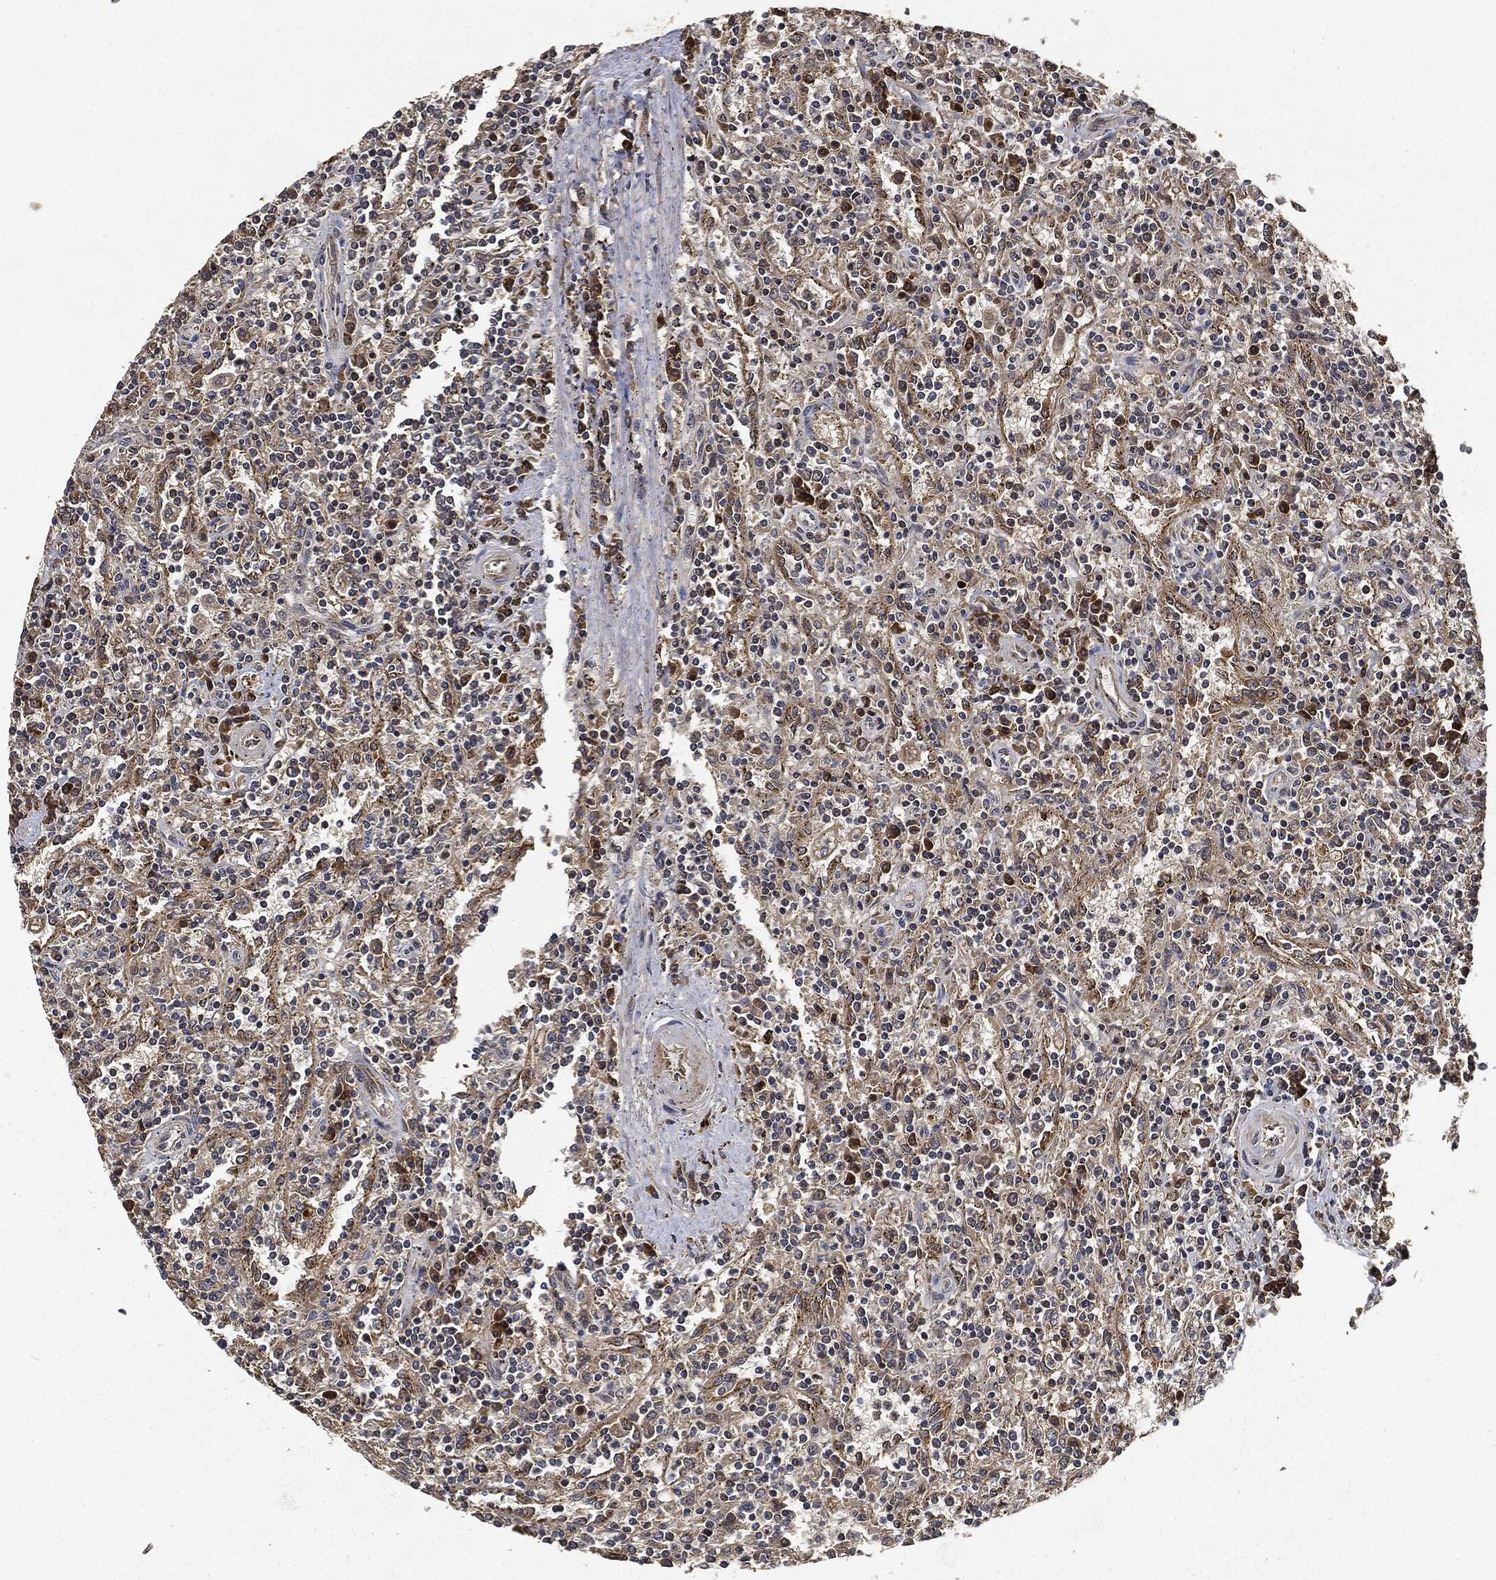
{"staining": {"intensity": "negative", "quantity": "none", "location": "none"}, "tissue": "lymphoma", "cell_type": "Tumor cells", "image_type": "cancer", "snomed": [{"axis": "morphology", "description": "Malignant lymphoma, non-Hodgkin's type, Low grade"}, {"axis": "topography", "description": "Spleen"}], "caption": "Immunohistochemical staining of lymphoma exhibits no significant expression in tumor cells.", "gene": "MLST8", "patient": {"sex": "male", "age": 62}}